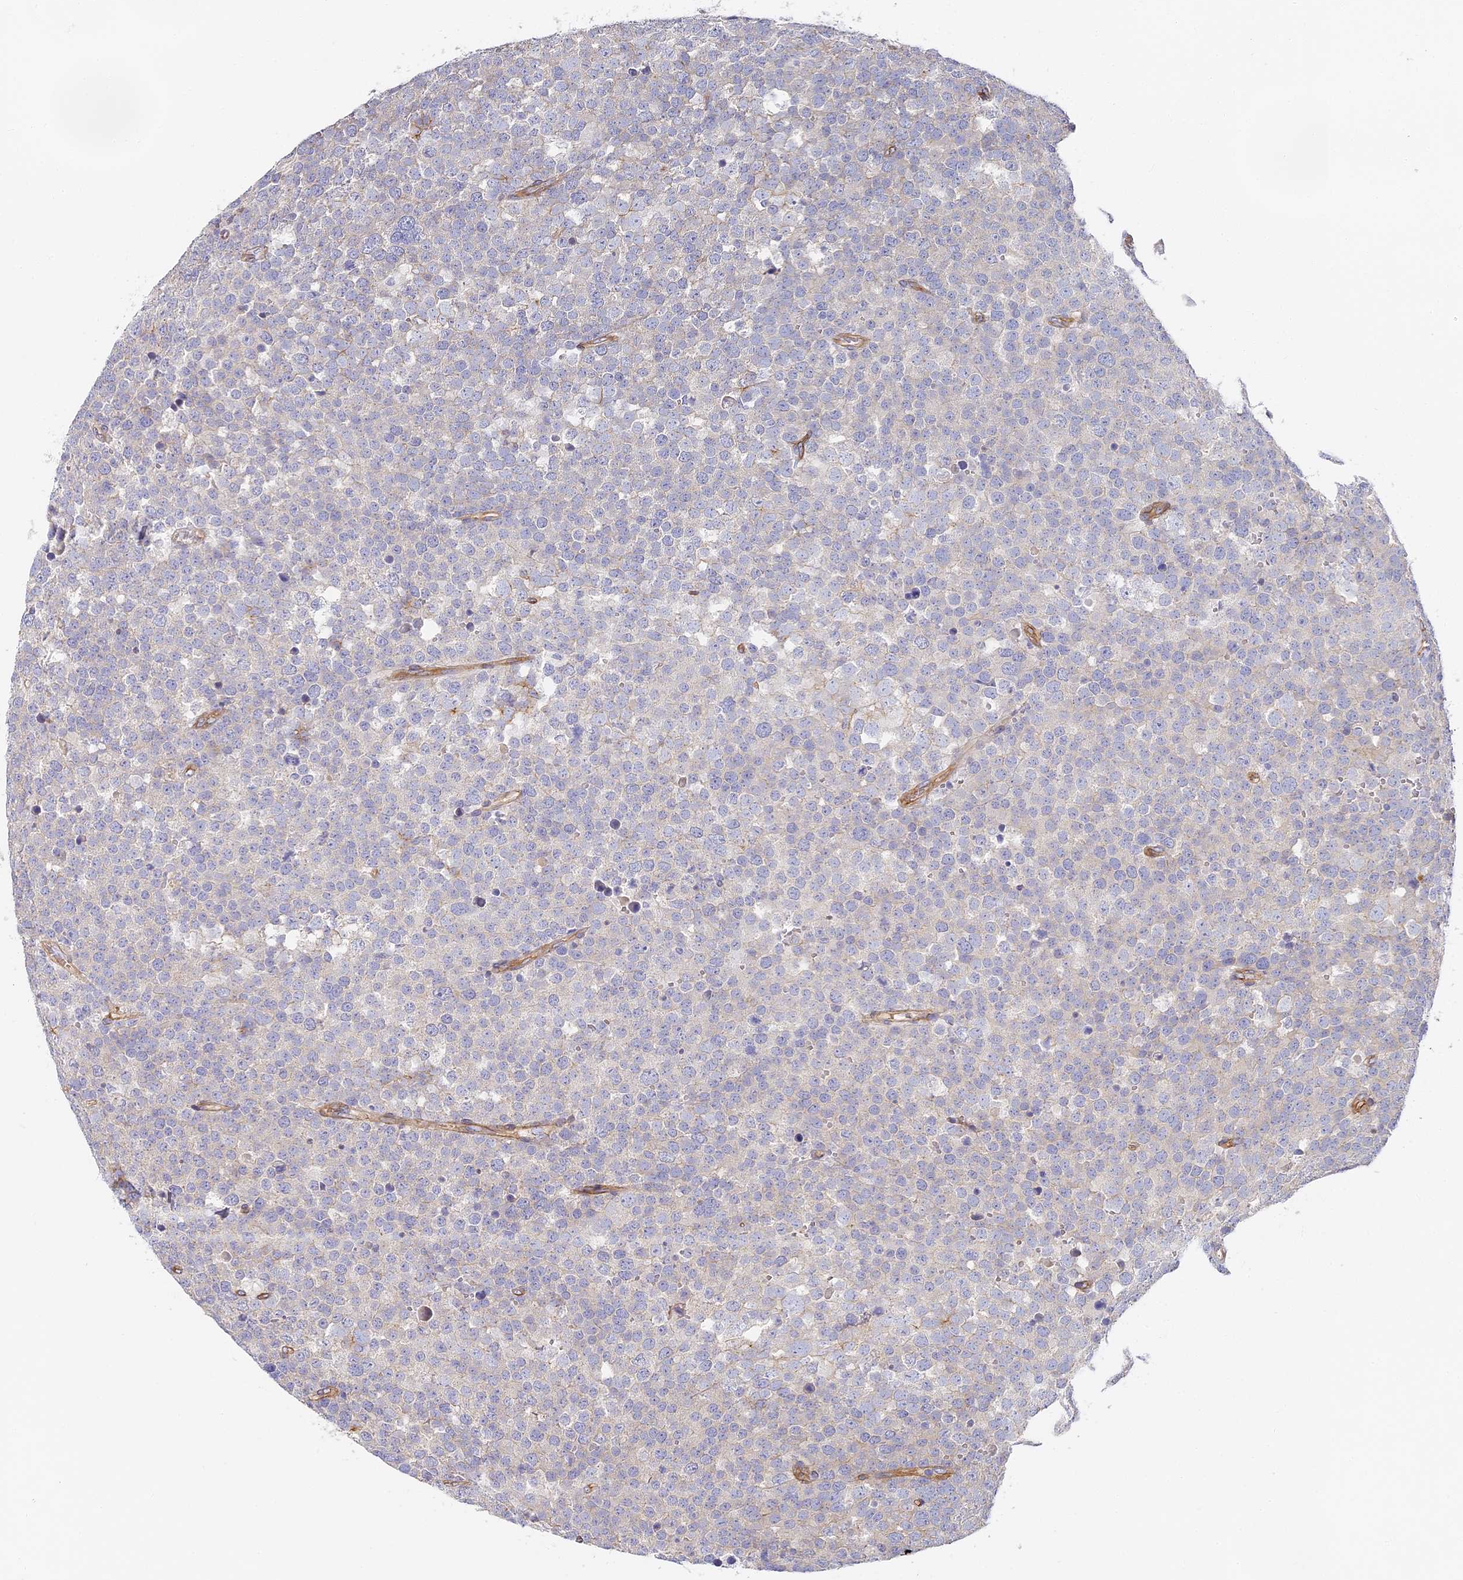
{"staining": {"intensity": "negative", "quantity": "none", "location": "none"}, "tissue": "testis cancer", "cell_type": "Tumor cells", "image_type": "cancer", "snomed": [{"axis": "morphology", "description": "Seminoma, NOS"}, {"axis": "topography", "description": "Testis"}], "caption": "Tumor cells show no significant positivity in seminoma (testis). (DAB (3,3'-diaminobenzidine) IHC with hematoxylin counter stain).", "gene": "CCDC30", "patient": {"sex": "male", "age": 71}}